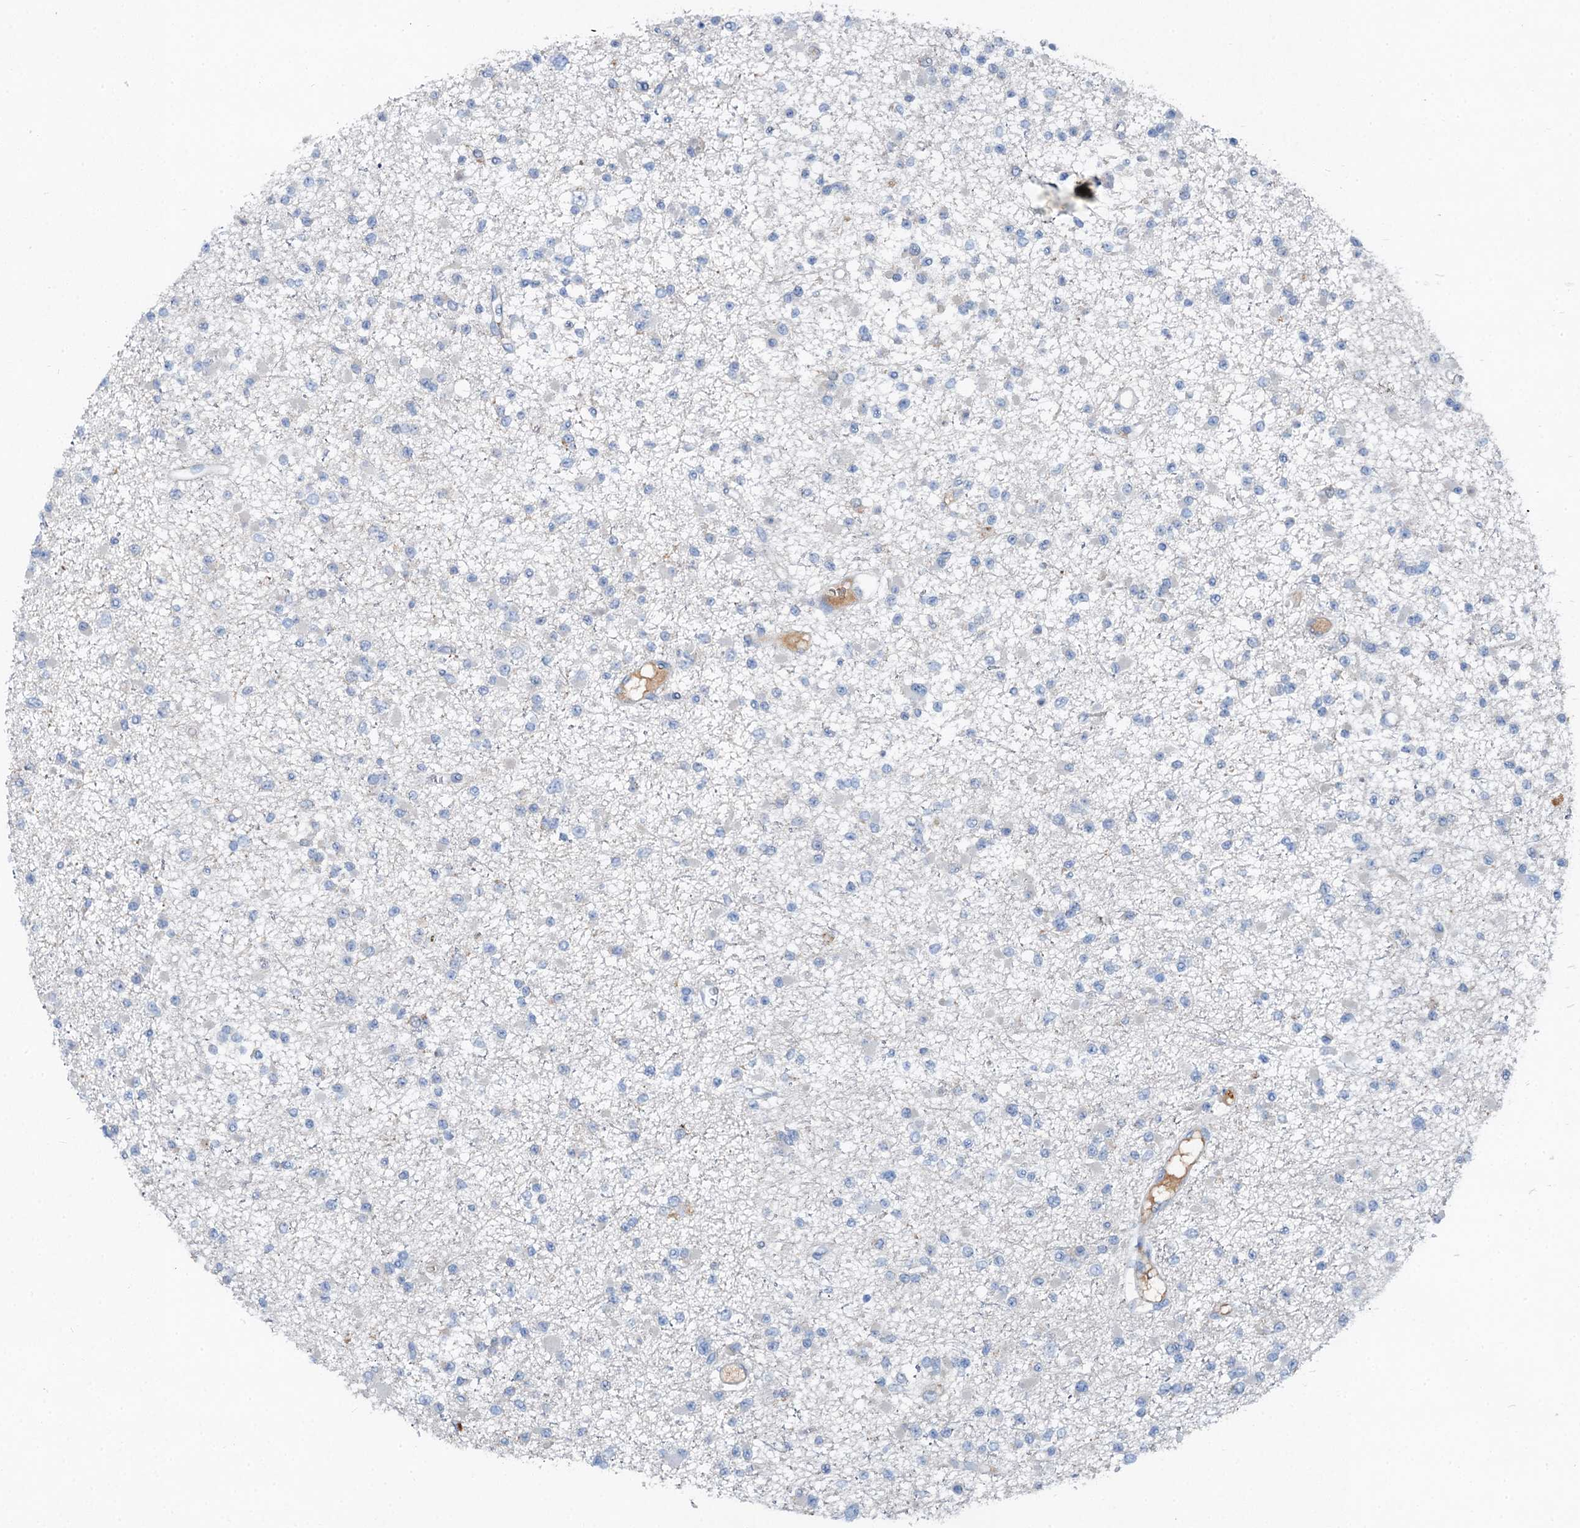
{"staining": {"intensity": "negative", "quantity": "none", "location": "none"}, "tissue": "glioma", "cell_type": "Tumor cells", "image_type": "cancer", "snomed": [{"axis": "morphology", "description": "Glioma, malignant, Low grade"}, {"axis": "topography", "description": "Brain"}], "caption": "Photomicrograph shows no significant protein expression in tumor cells of malignant glioma (low-grade).", "gene": "OTOA", "patient": {"sex": "female", "age": 22}}